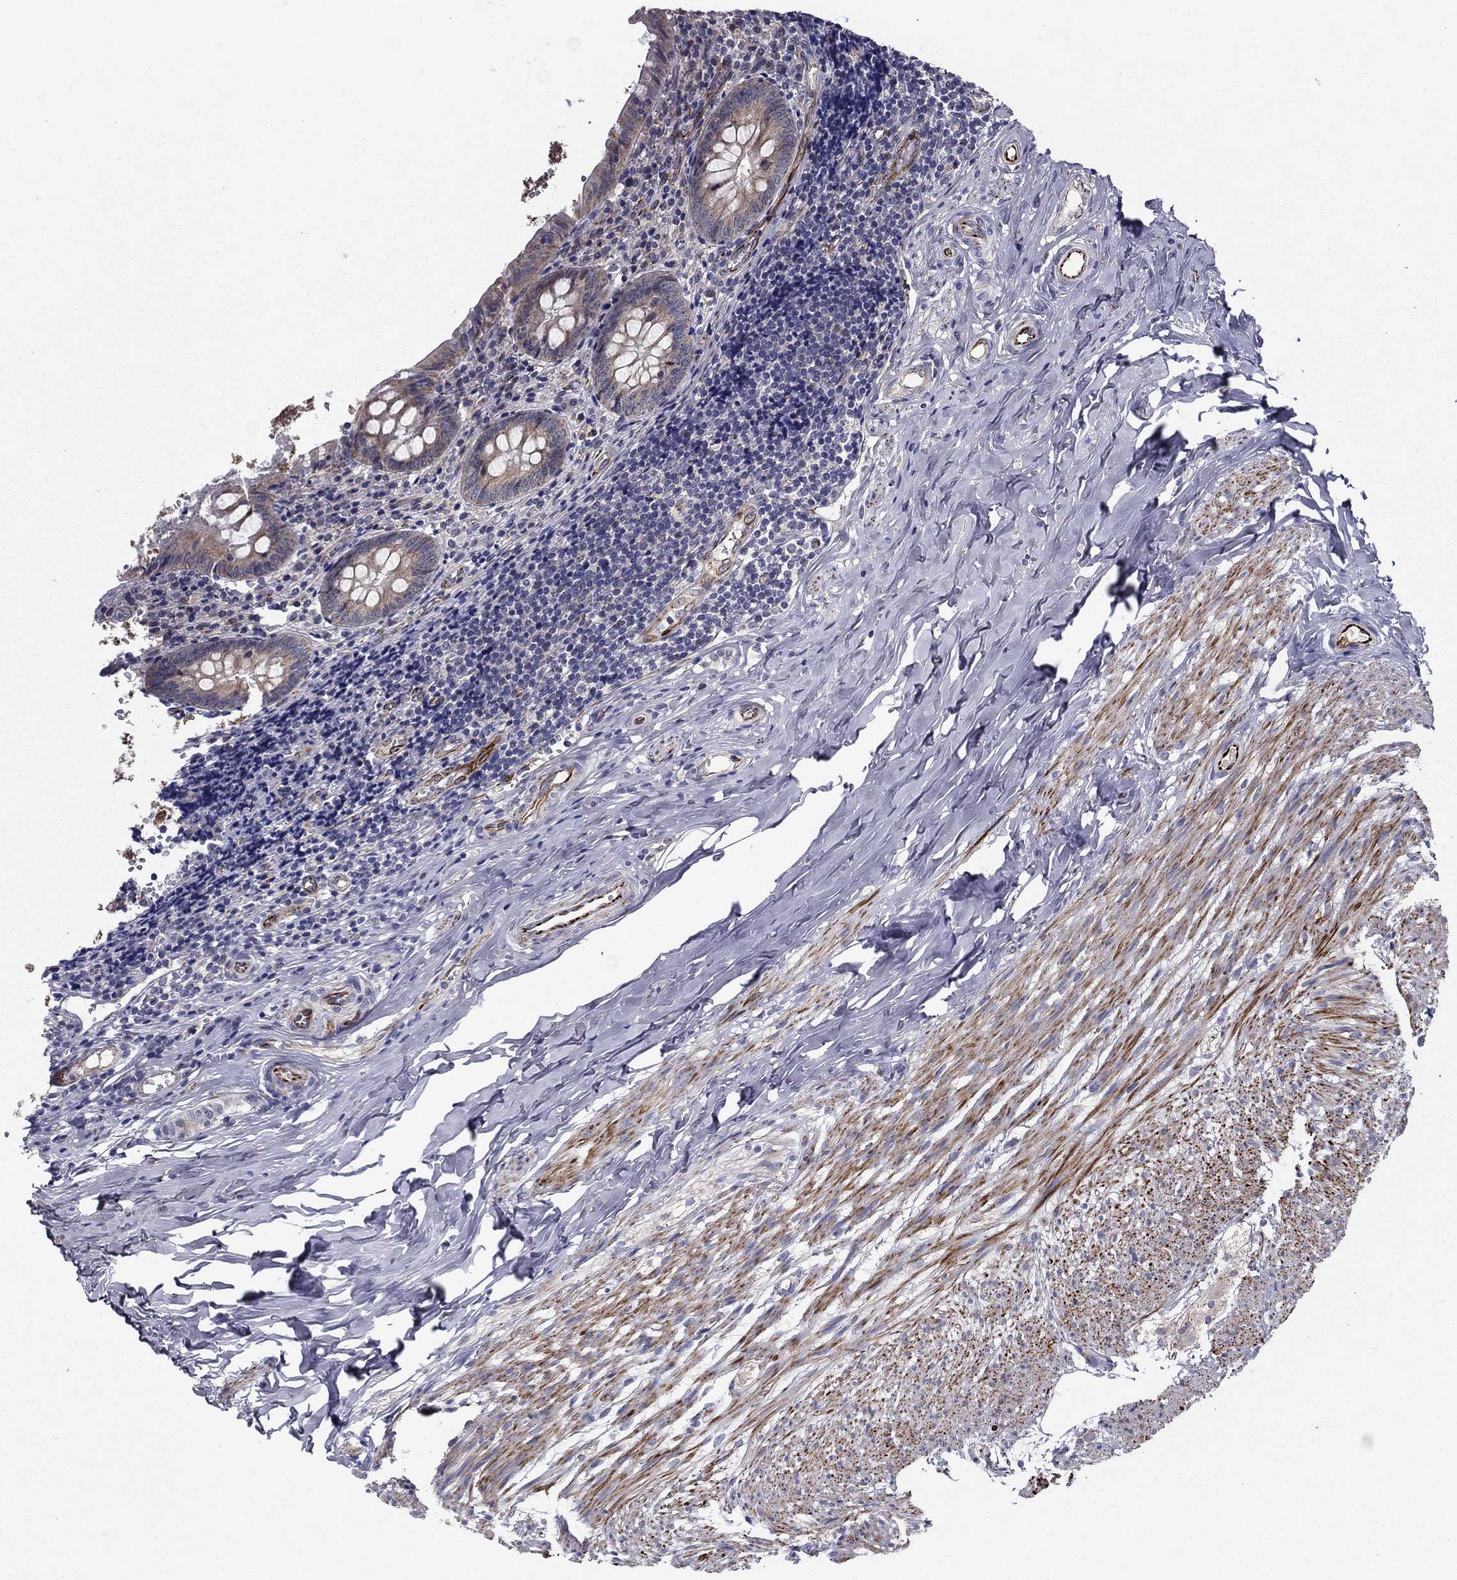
{"staining": {"intensity": "moderate", "quantity": "25%-75%", "location": "cytoplasmic/membranous"}, "tissue": "appendix", "cell_type": "Glandular cells", "image_type": "normal", "snomed": [{"axis": "morphology", "description": "Normal tissue, NOS"}, {"axis": "topography", "description": "Appendix"}], "caption": "DAB (3,3'-diaminobenzidine) immunohistochemical staining of unremarkable human appendix demonstrates moderate cytoplasmic/membranous protein staining in approximately 25%-75% of glandular cells.", "gene": "LACTB2", "patient": {"sex": "female", "age": 23}}